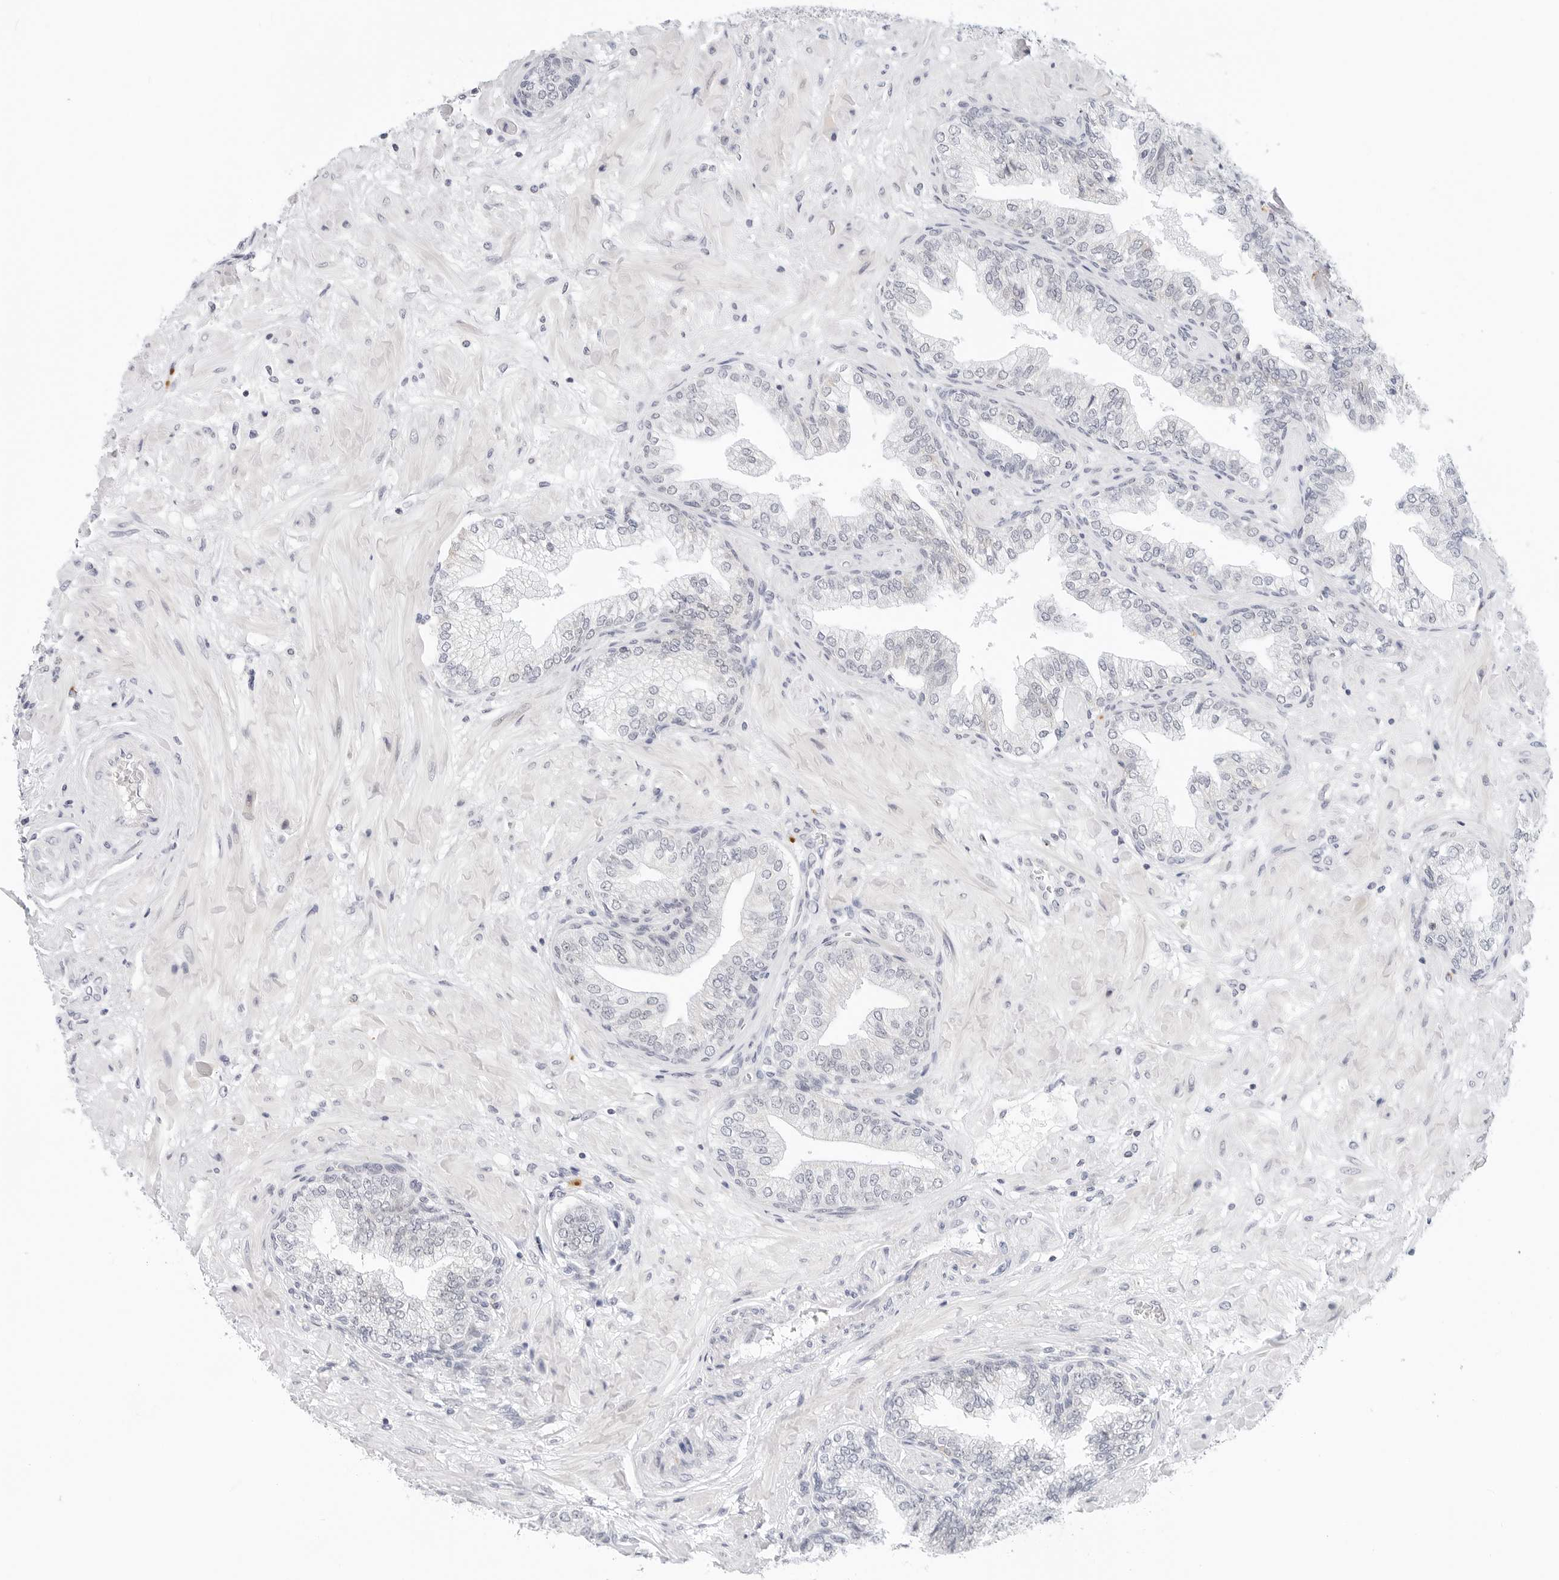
{"staining": {"intensity": "negative", "quantity": "none", "location": "none"}, "tissue": "prostate cancer", "cell_type": "Tumor cells", "image_type": "cancer", "snomed": [{"axis": "morphology", "description": "Adenocarcinoma, High grade"}, {"axis": "topography", "description": "Prostate"}], "caption": "Tumor cells show no significant positivity in prostate adenocarcinoma (high-grade).", "gene": "TSEN2", "patient": {"sex": "male", "age": 59}}